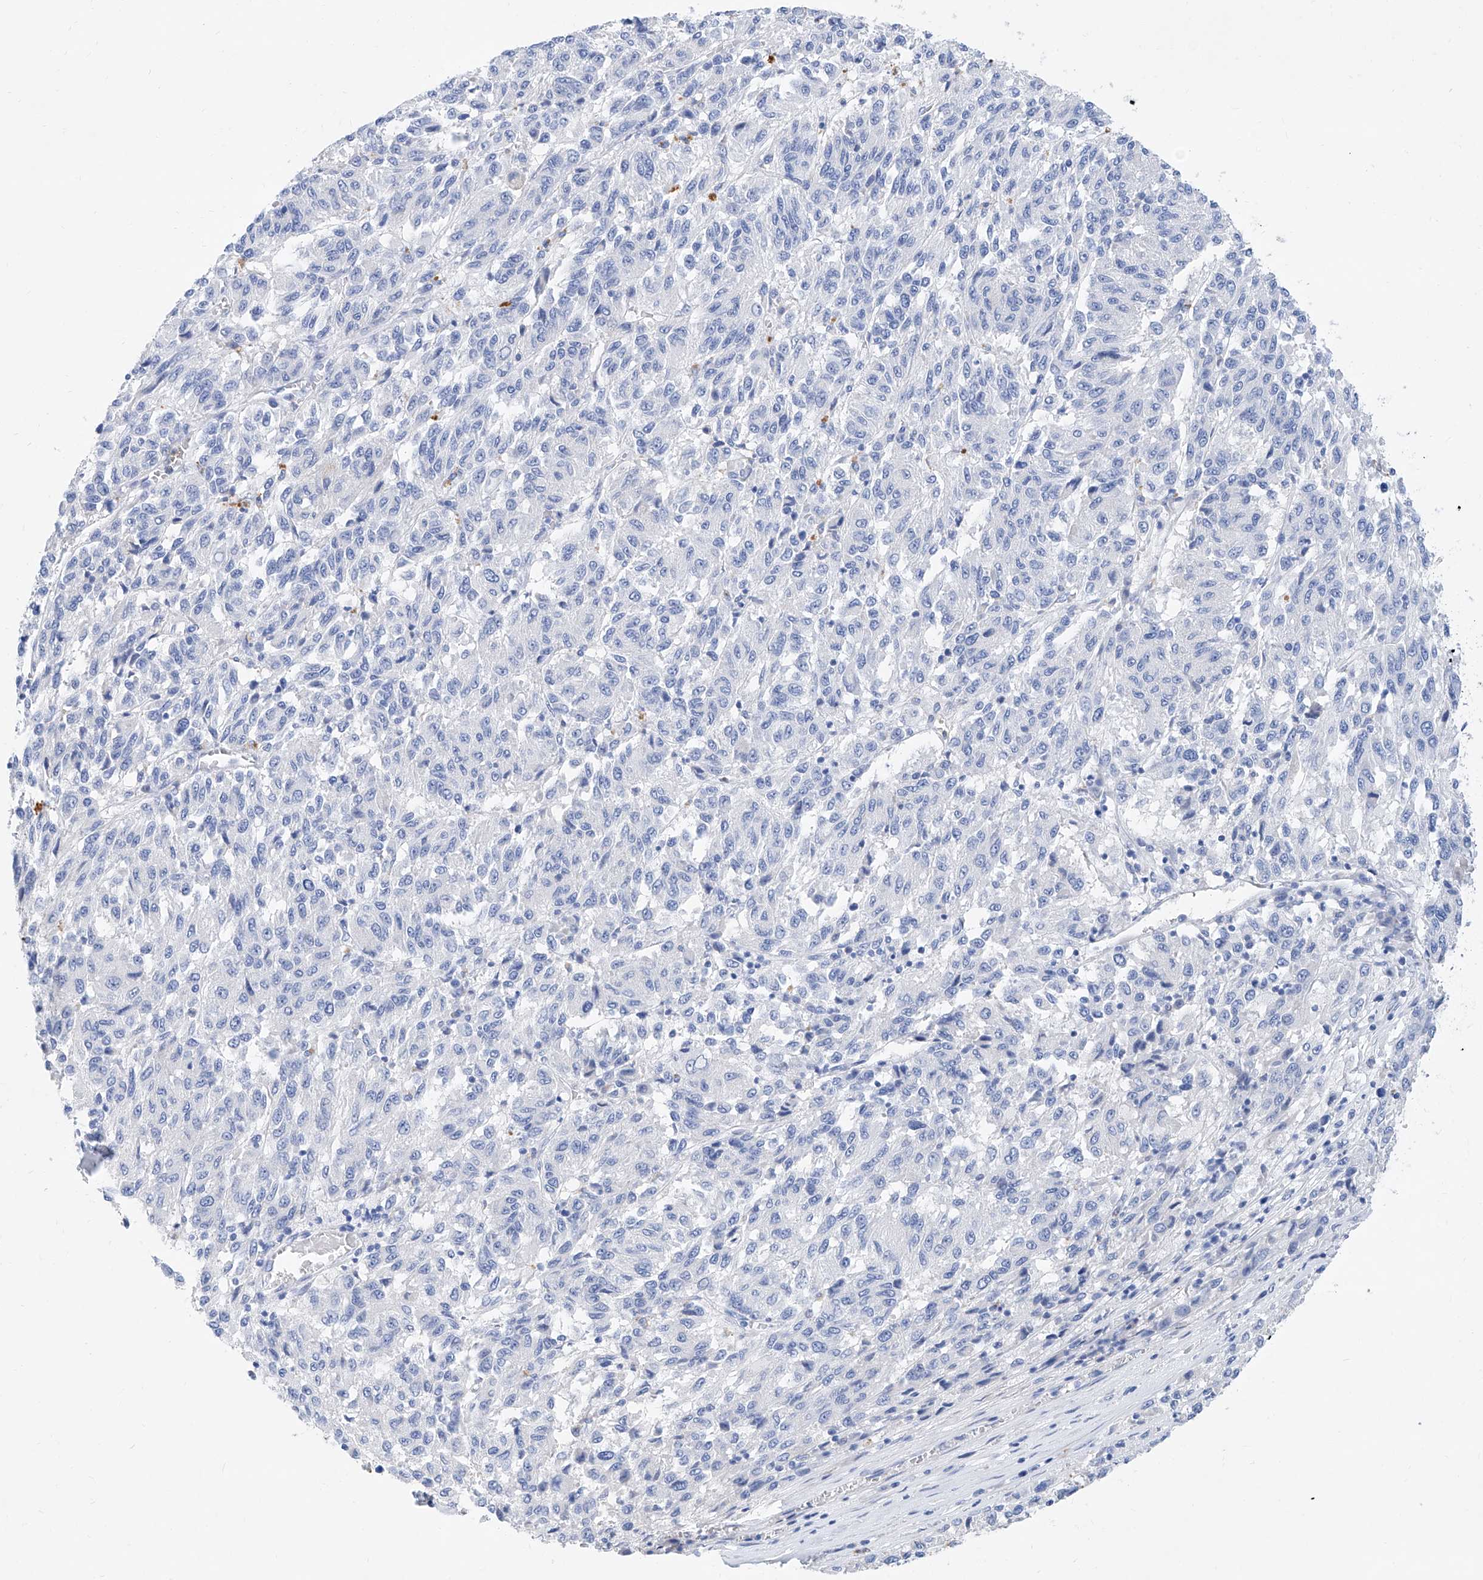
{"staining": {"intensity": "negative", "quantity": "none", "location": "none"}, "tissue": "melanoma", "cell_type": "Tumor cells", "image_type": "cancer", "snomed": [{"axis": "morphology", "description": "Malignant melanoma, Metastatic site"}, {"axis": "topography", "description": "Lung"}], "caption": "High power microscopy histopathology image of an IHC image of melanoma, revealing no significant staining in tumor cells. The staining is performed using DAB (3,3'-diaminobenzidine) brown chromogen with nuclei counter-stained in using hematoxylin.", "gene": "SLC25A29", "patient": {"sex": "male", "age": 64}}